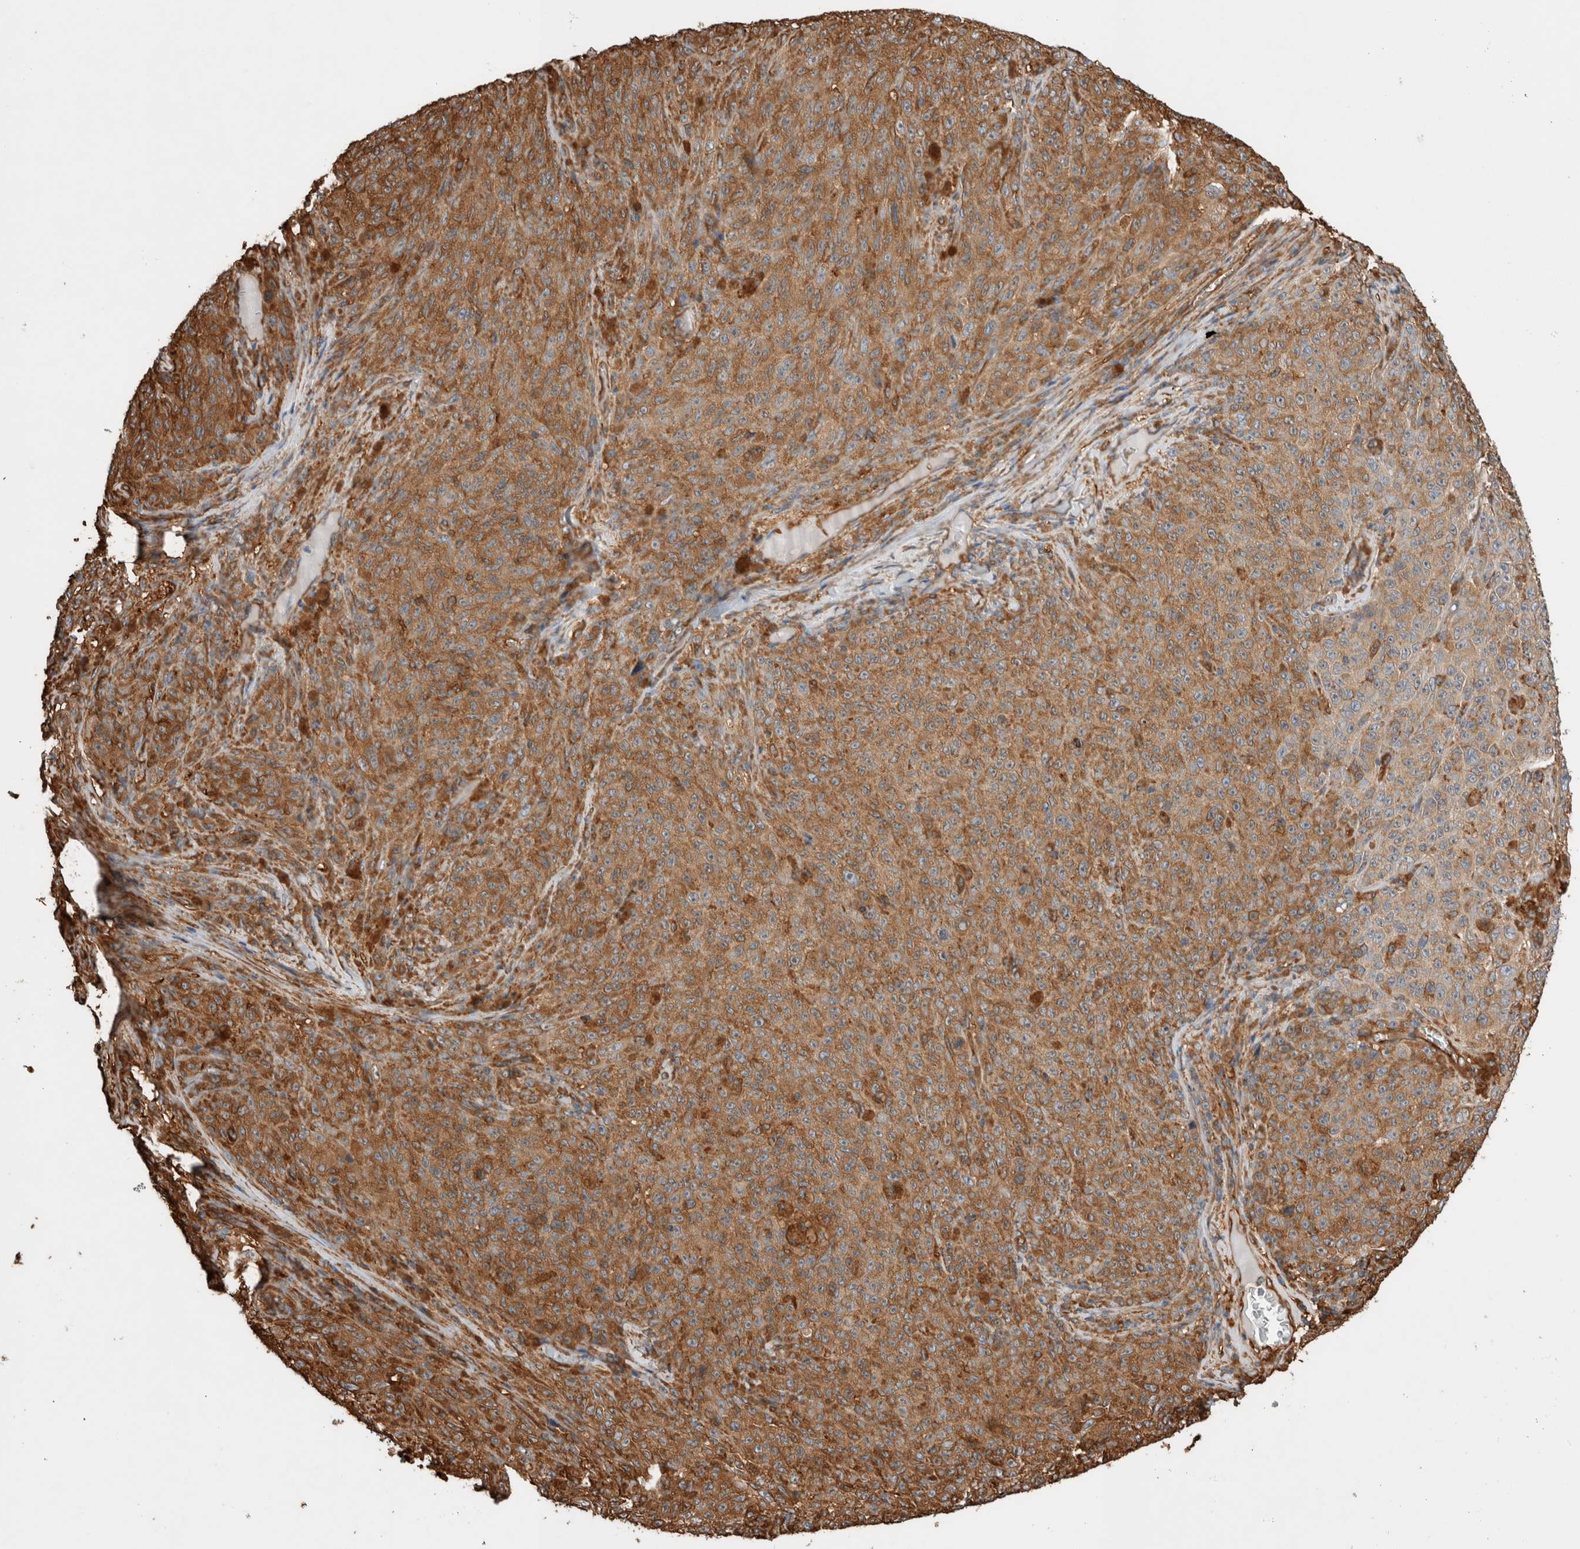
{"staining": {"intensity": "moderate", "quantity": ">75%", "location": "cytoplasmic/membranous"}, "tissue": "melanoma", "cell_type": "Tumor cells", "image_type": "cancer", "snomed": [{"axis": "morphology", "description": "Malignant melanoma, NOS"}, {"axis": "topography", "description": "Skin"}], "caption": "This micrograph displays IHC staining of human melanoma, with medium moderate cytoplasmic/membranous positivity in approximately >75% of tumor cells.", "gene": "ZNF397", "patient": {"sex": "female", "age": 82}}